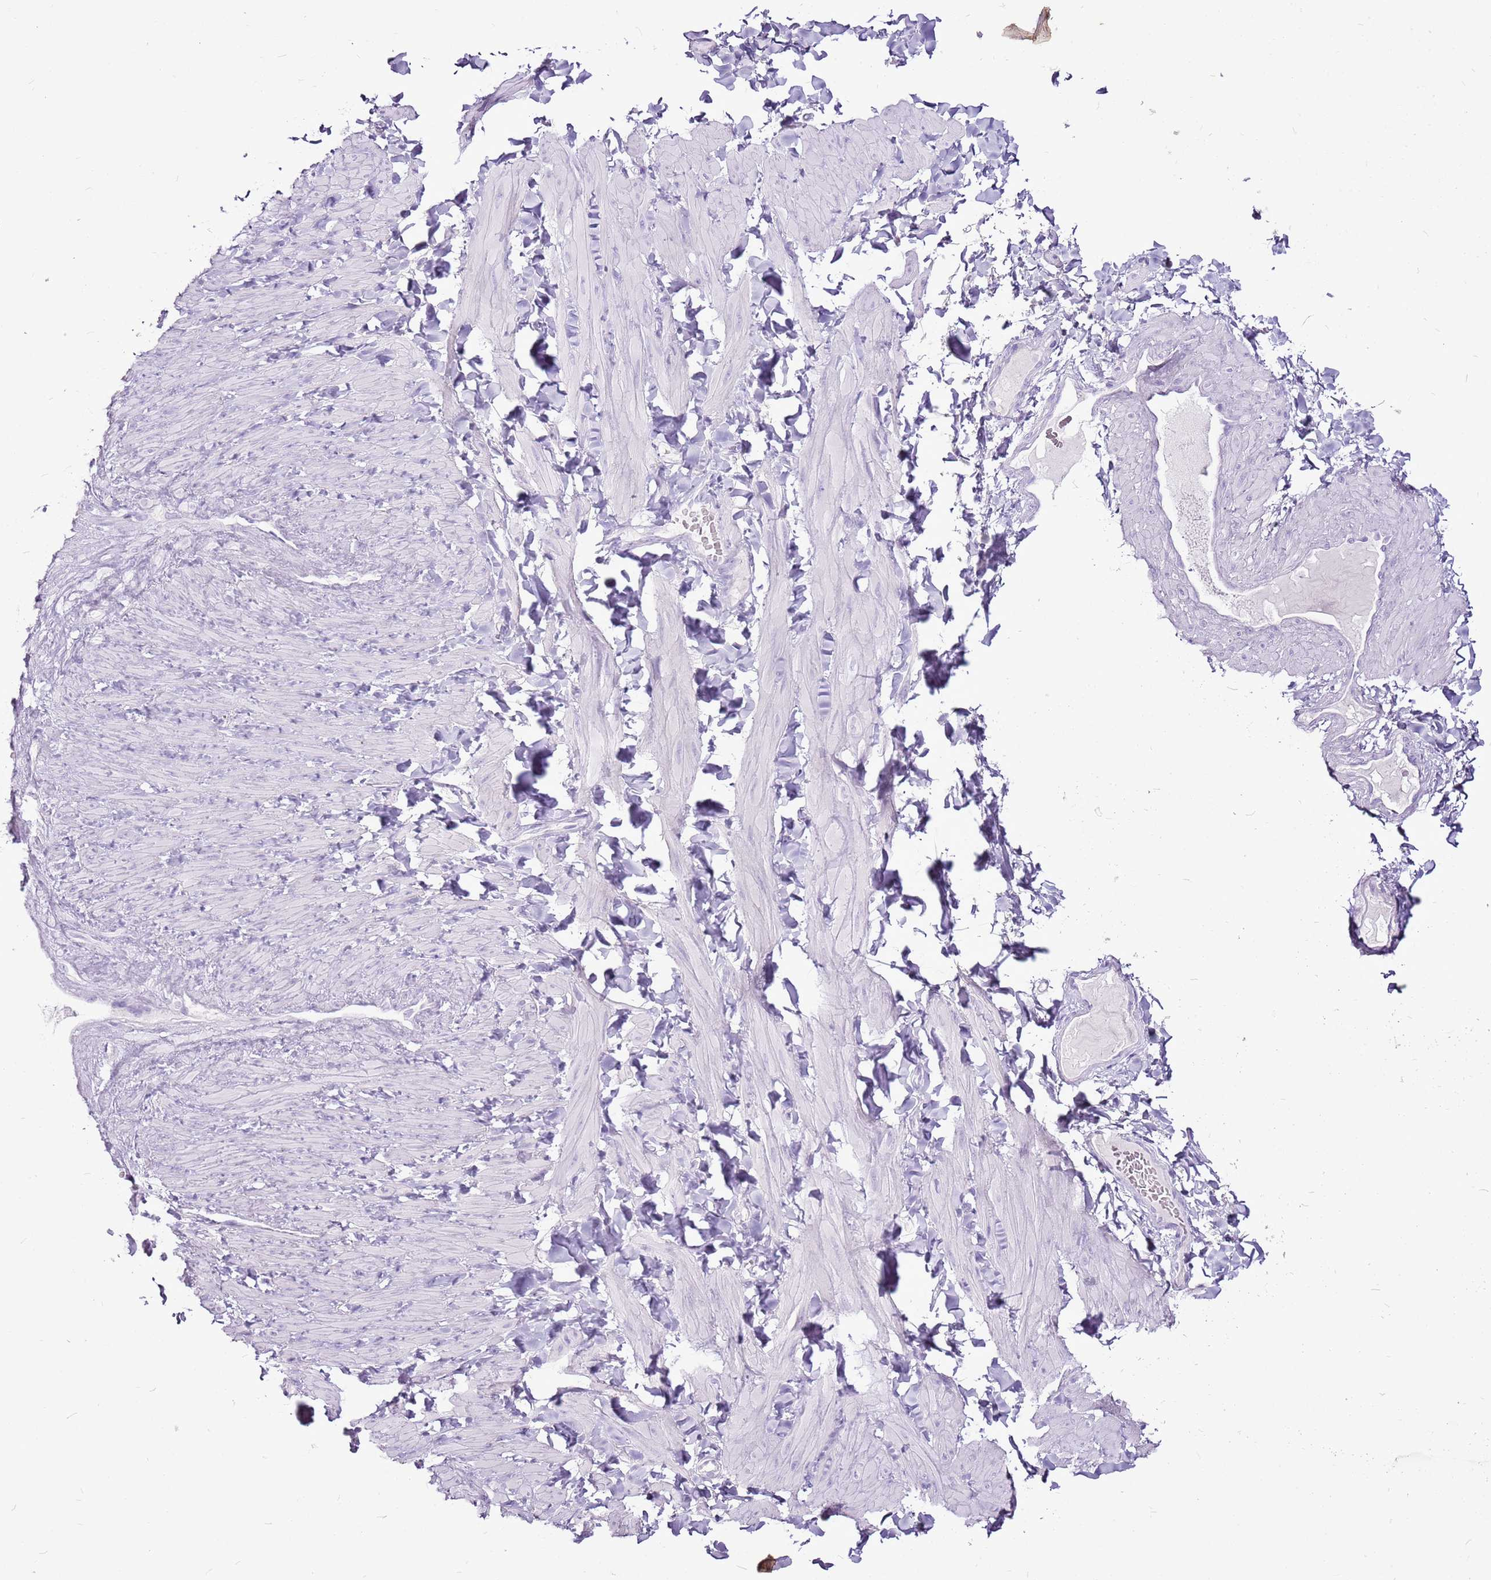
{"staining": {"intensity": "negative", "quantity": "none", "location": "none"}, "tissue": "adipose tissue", "cell_type": "Adipocytes", "image_type": "normal", "snomed": [{"axis": "morphology", "description": "Normal tissue, NOS"}, {"axis": "topography", "description": "Adipose tissue"}, {"axis": "topography", "description": "Vascular tissue"}, {"axis": "topography", "description": "Peripheral nerve tissue"}], "caption": "DAB (3,3'-diaminobenzidine) immunohistochemical staining of unremarkable adipose tissue displays no significant positivity in adipocytes. Brightfield microscopy of IHC stained with DAB (brown) and hematoxylin (blue), captured at high magnification.", "gene": "CNFN", "patient": {"sex": "male", "age": 25}}